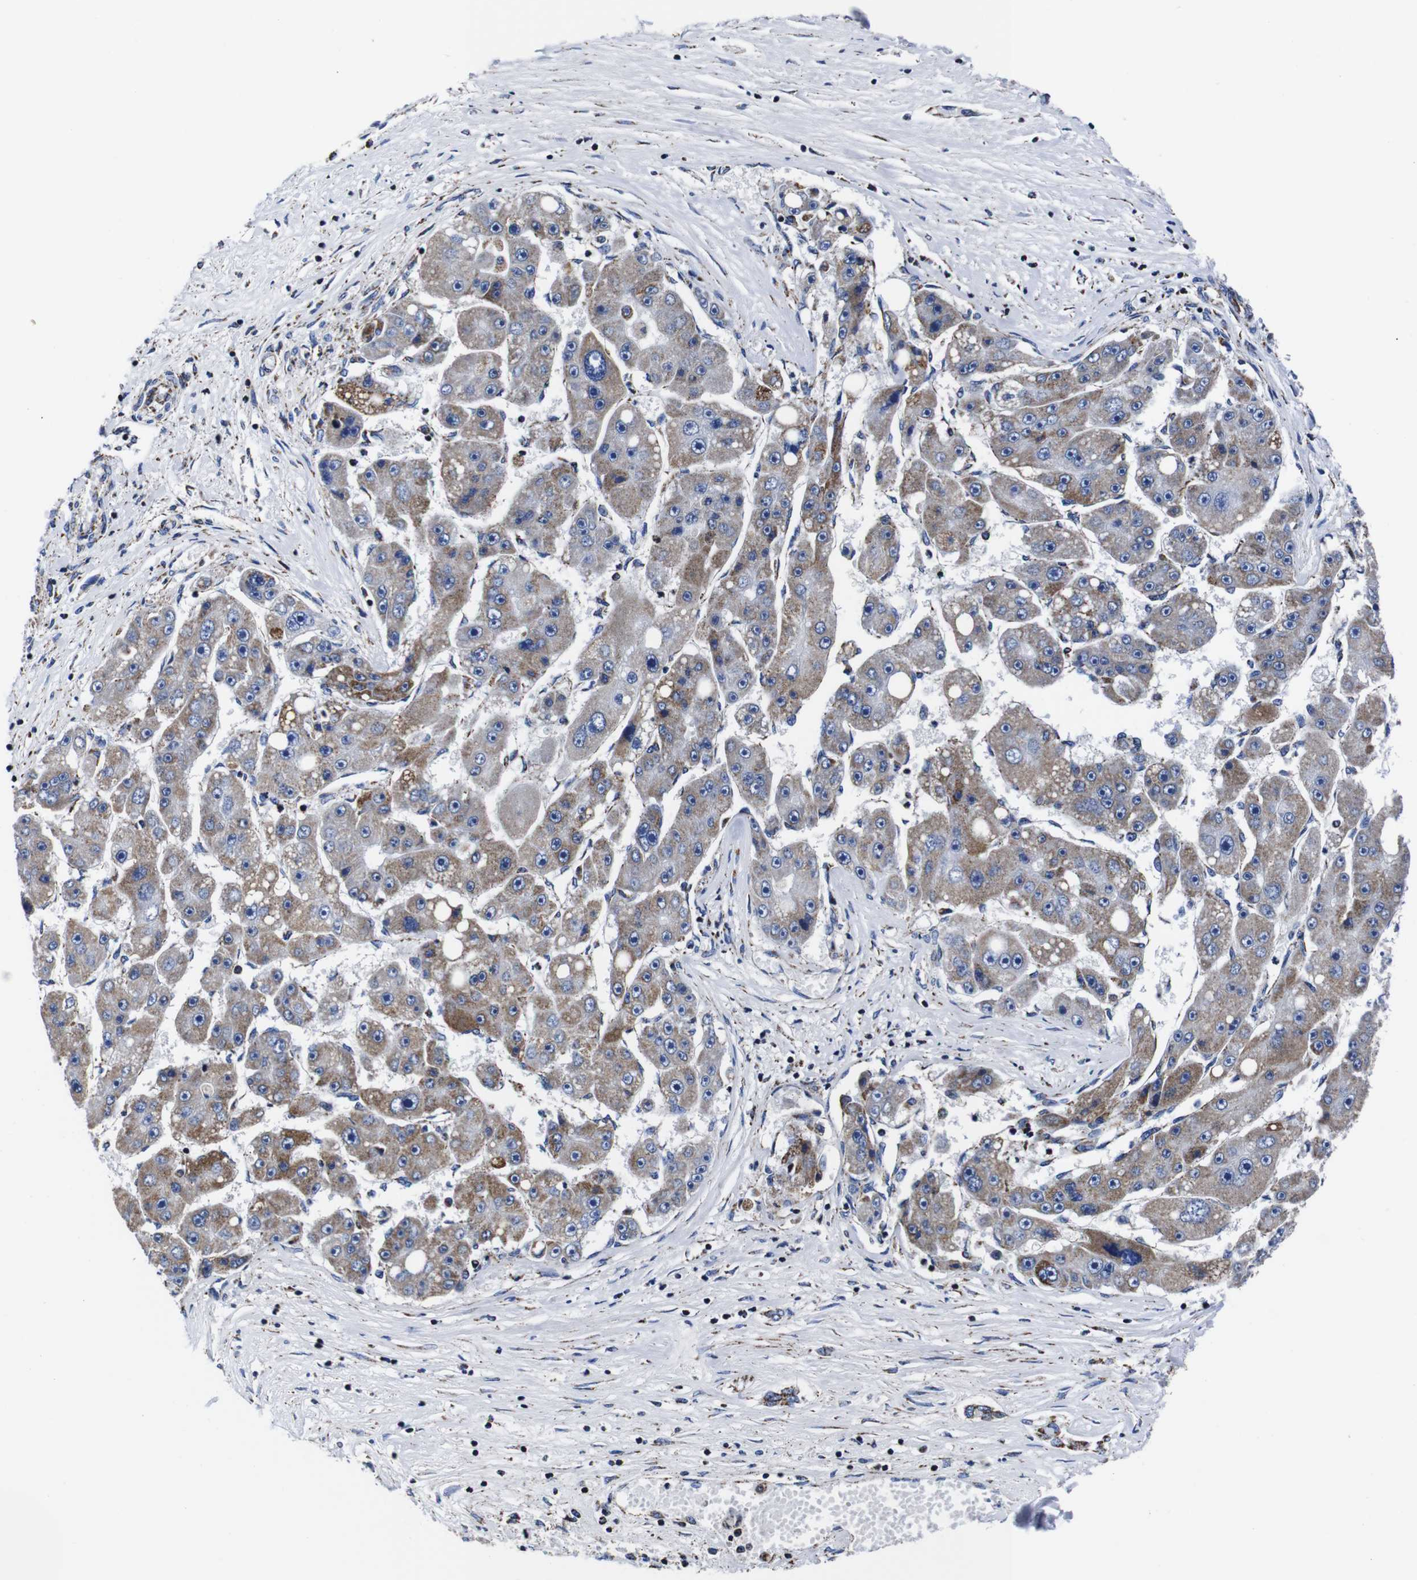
{"staining": {"intensity": "moderate", "quantity": "25%-75%", "location": "cytoplasmic/membranous"}, "tissue": "liver cancer", "cell_type": "Tumor cells", "image_type": "cancer", "snomed": [{"axis": "morphology", "description": "Carcinoma, Hepatocellular, NOS"}, {"axis": "topography", "description": "Liver"}], "caption": "High-power microscopy captured an immunohistochemistry (IHC) micrograph of liver cancer, revealing moderate cytoplasmic/membranous positivity in approximately 25%-75% of tumor cells.", "gene": "FKBP9", "patient": {"sex": "female", "age": 61}}